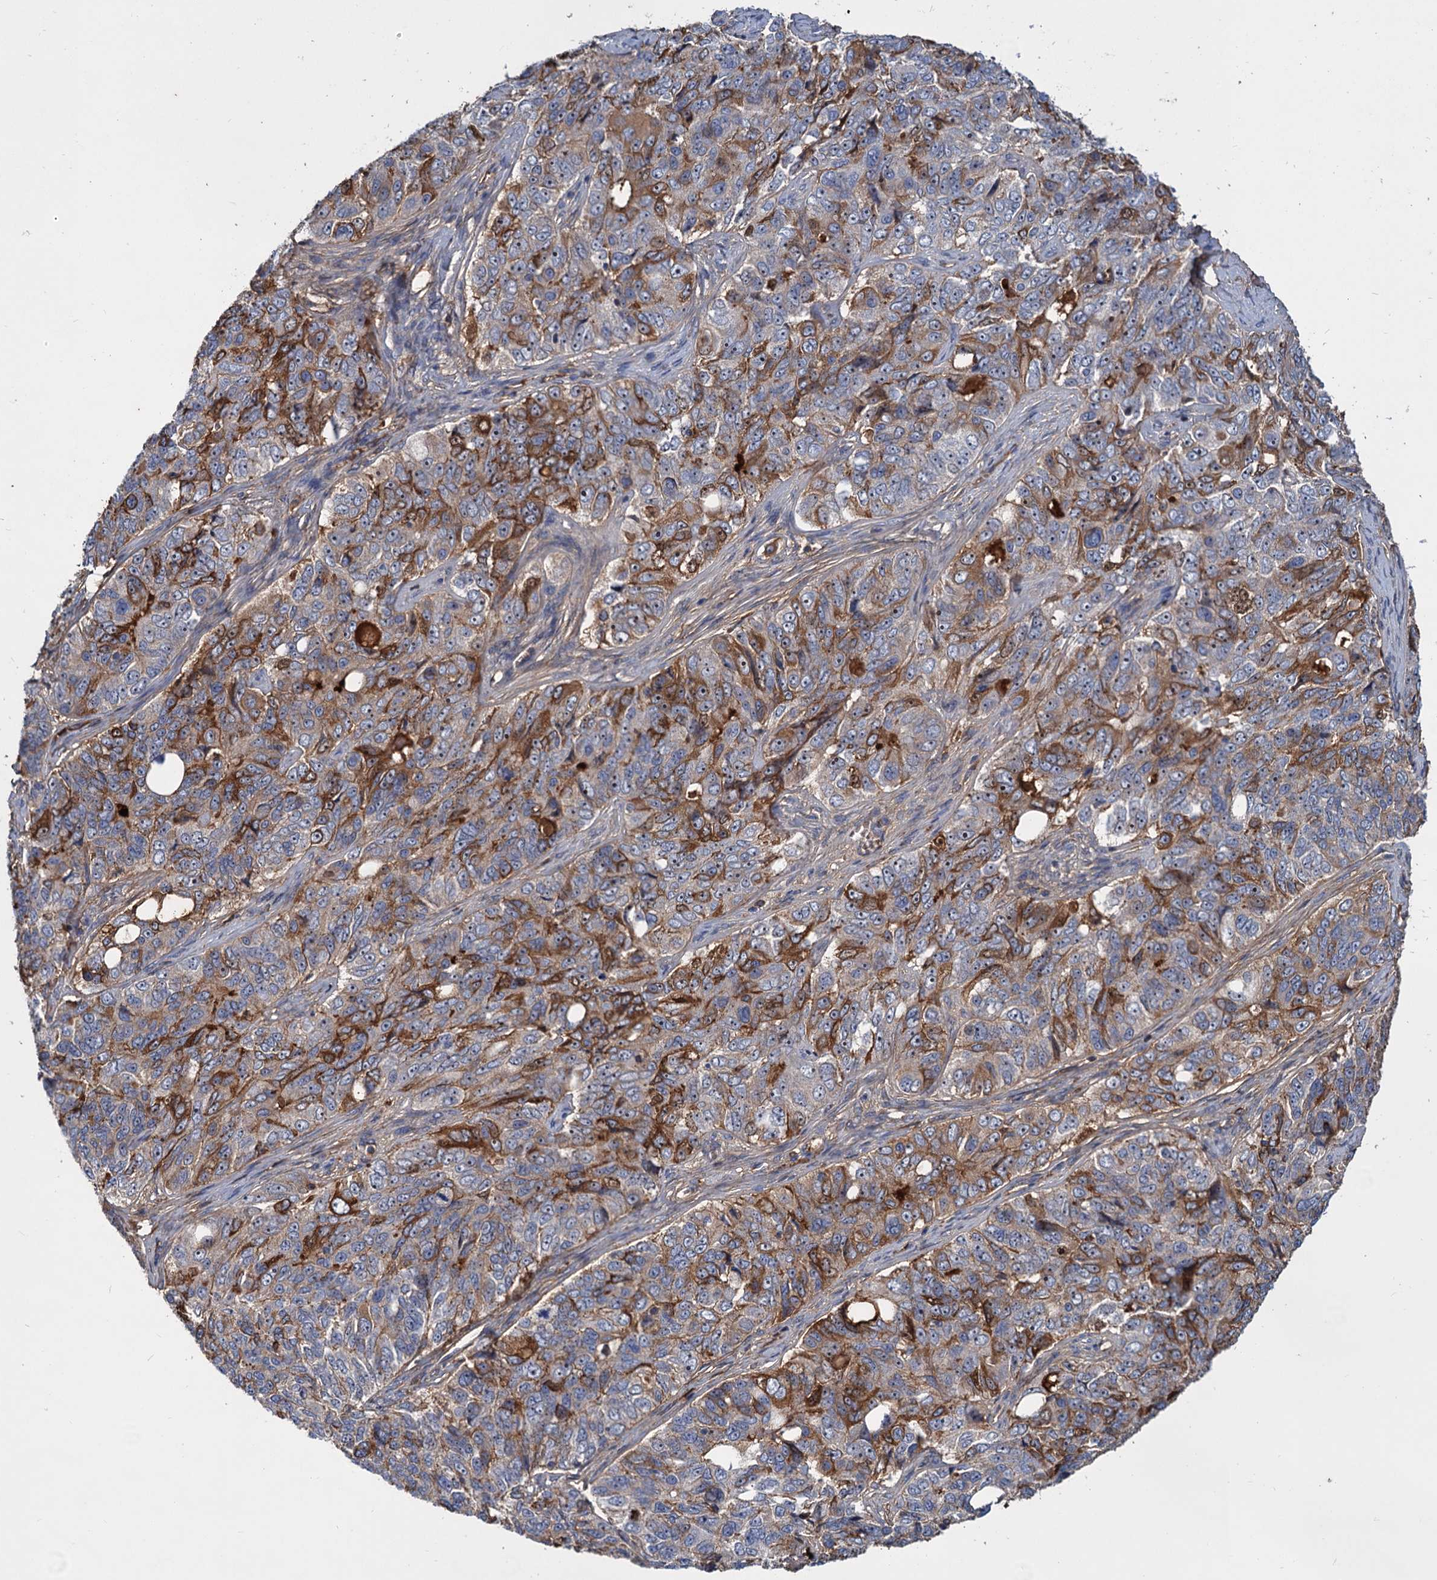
{"staining": {"intensity": "moderate", "quantity": "25%-75%", "location": "cytoplasmic/membranous"}, "tissue": "ovarian cancer", "cell_type": "Tumor cells", "image_type": "cancer", "snomed": [{"axis": "morphology", "description": "Carcinoma, endometroid"}, {"axis": "topography", "description": "Ovary"}], "caption": "Endometroid carcinoma (ovarian) stained with immunohistochemistry (IHC) demonstrates moderate cytoplasmic/membranous staining in about 25%-75% of tumor cells.", "gene": "CHRD", "patient": {"sex": "female", "age": 51}}